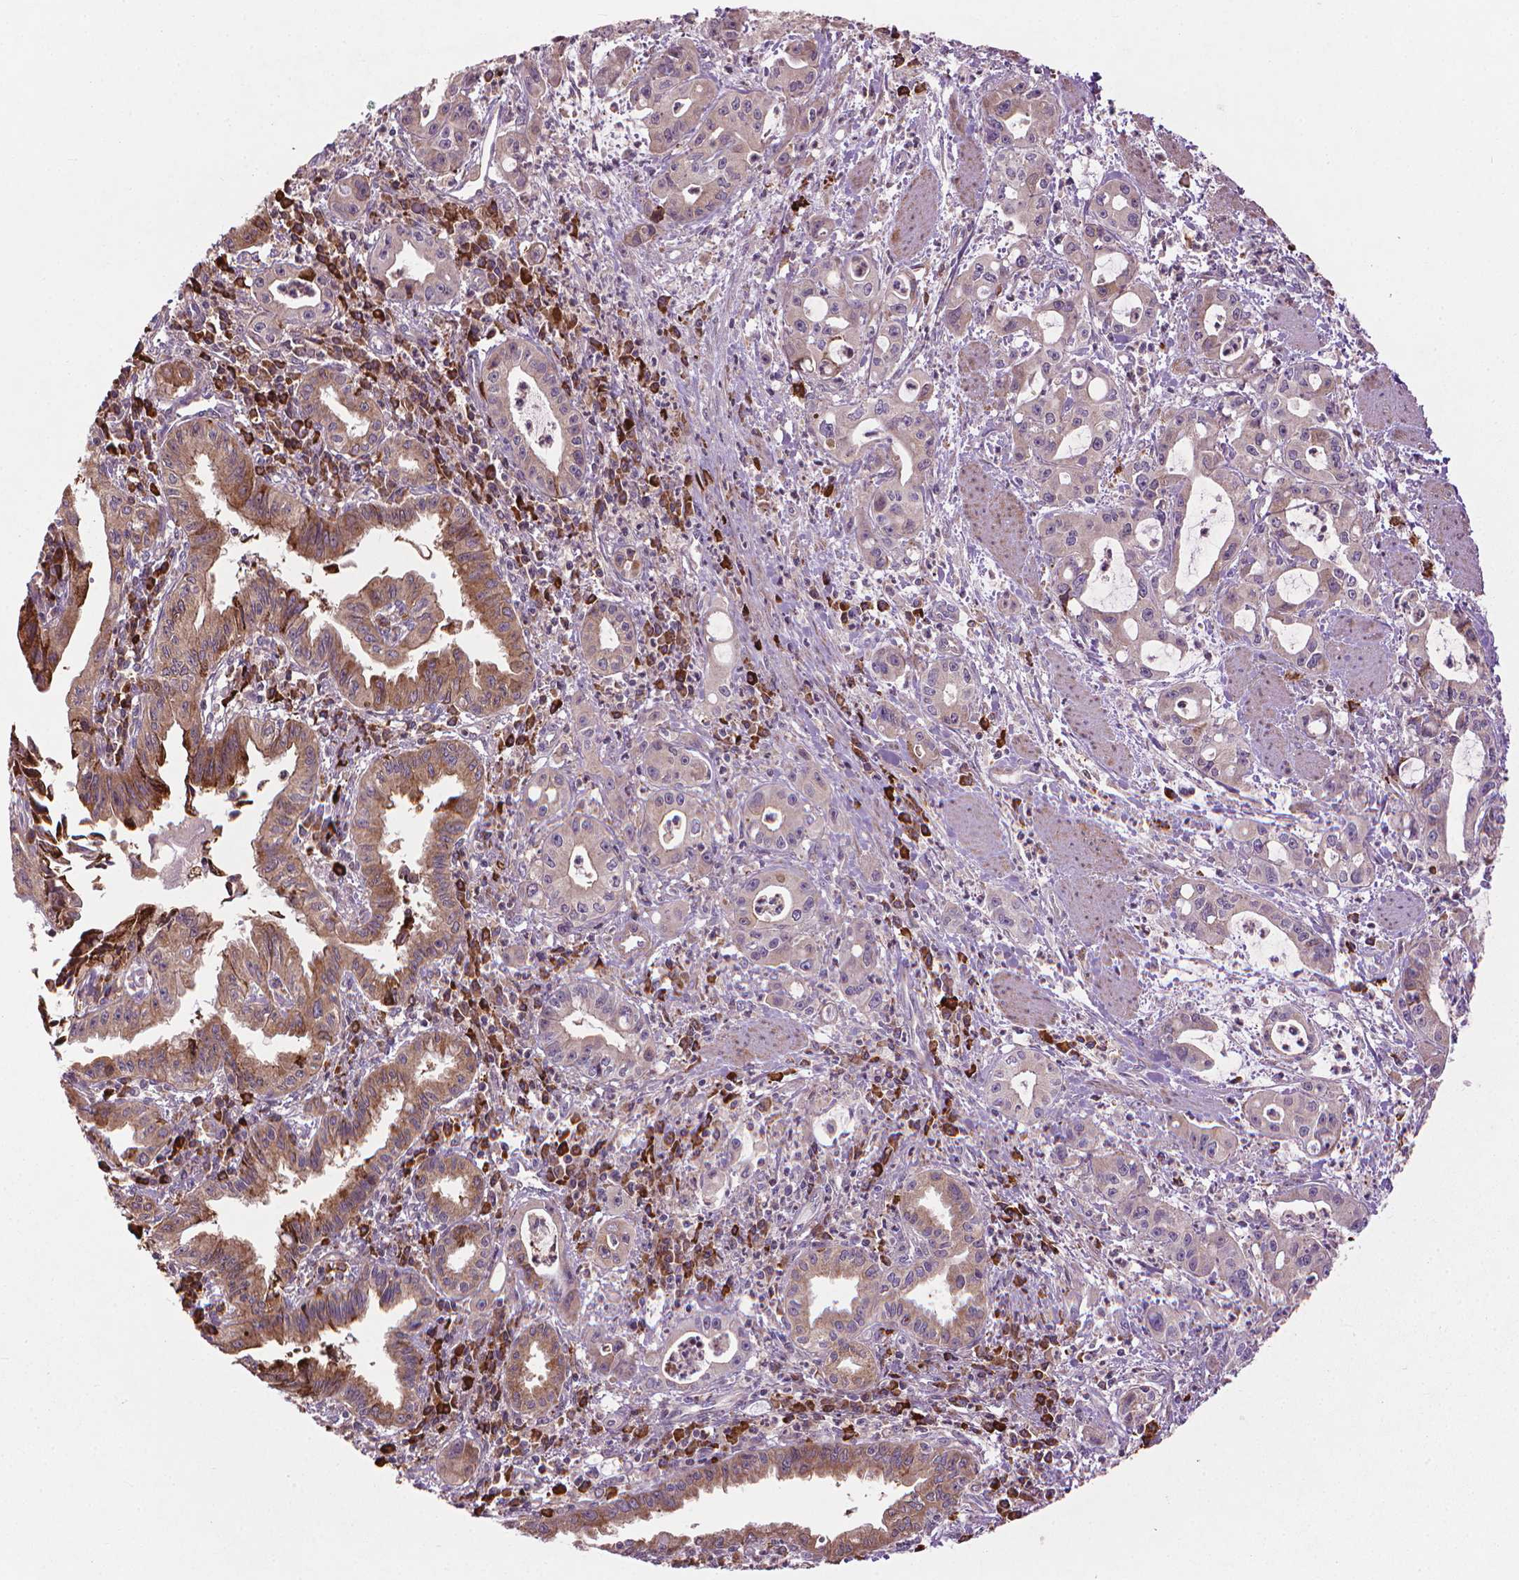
{"staining": {"intensity": "moderate", "quantity": "25%-75%", "location": "cytoplasmic/membranous"}, "tissue": "pancreatic cancer", "cell_type": "Tumor cells", "image_type": "cancer", "snomed": [{"axis": "morphology", "description": "Adenocarcinoma, NOS"}, {"axis": "topography", "description": "Pancreas"}], "caption": "Immunohistochemistry (IHC) (DAB (3,3'-diaminobenzidine)) staining of human pancreatic adenocarcinoma demonstrates moderate cytoplasmic/membranous protein expression in about 25%-75% of tumor cells.", "gene": "MYH14", "patient": {"sex": "male", "age": 72}}